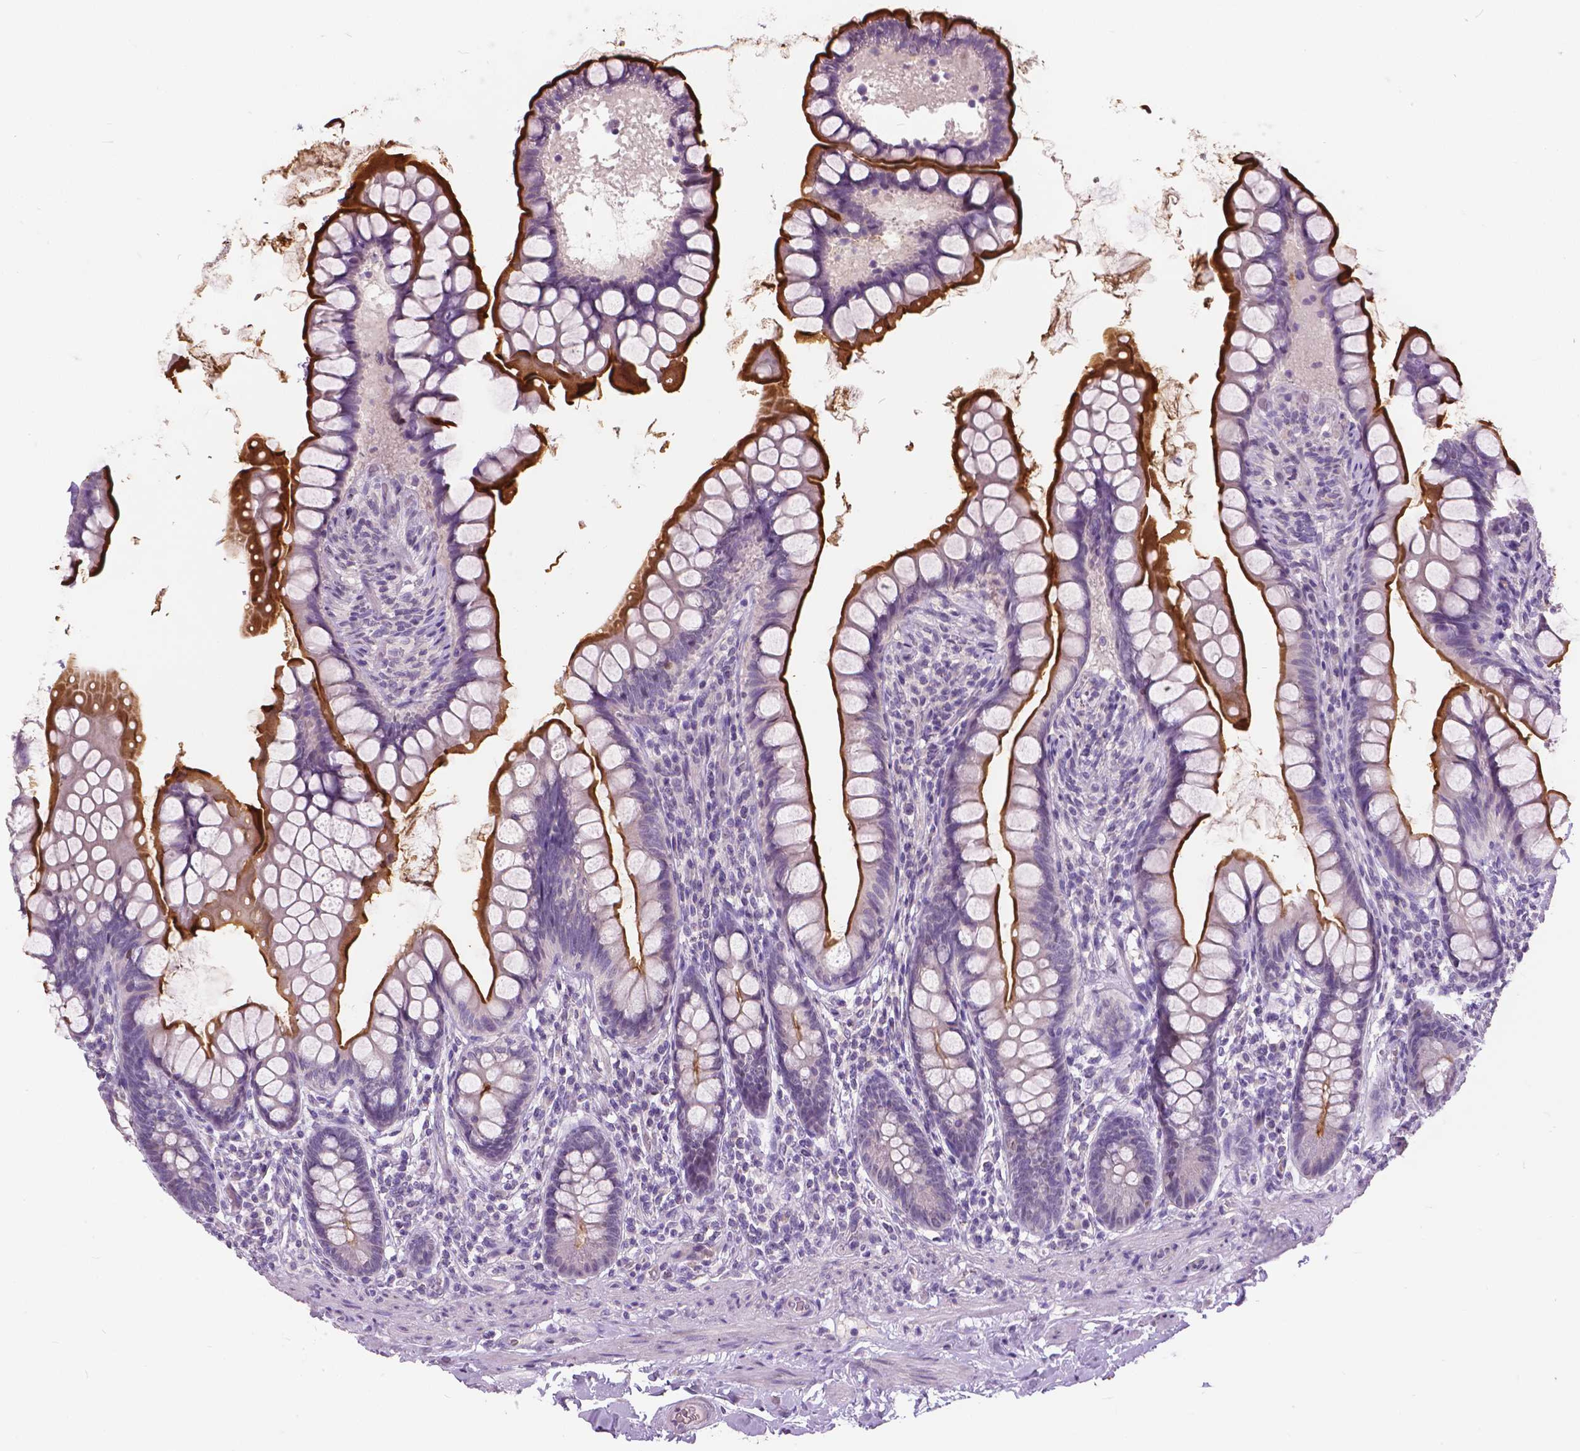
{"staining": {"intensity": "strong", "quantity": "25%-75%", "location": "cytoplasmic/membranous"}, "tissue": "small intestine", "cell_type": "Glandular cells", "image_type": "normal", "snomed": [{"axis": "morphology", "description": "Normal tissue, NOS"}, {"axis": "topography", "description": "Small intestine"}], "caption": "Human small intestine stained for a protein (brown) displays strong cytoplasmic/membranous positive expression in about 25%-75% of glandular cells.", "gene": "FOXA1", "patient": {"sex": "male", "age": 70}}